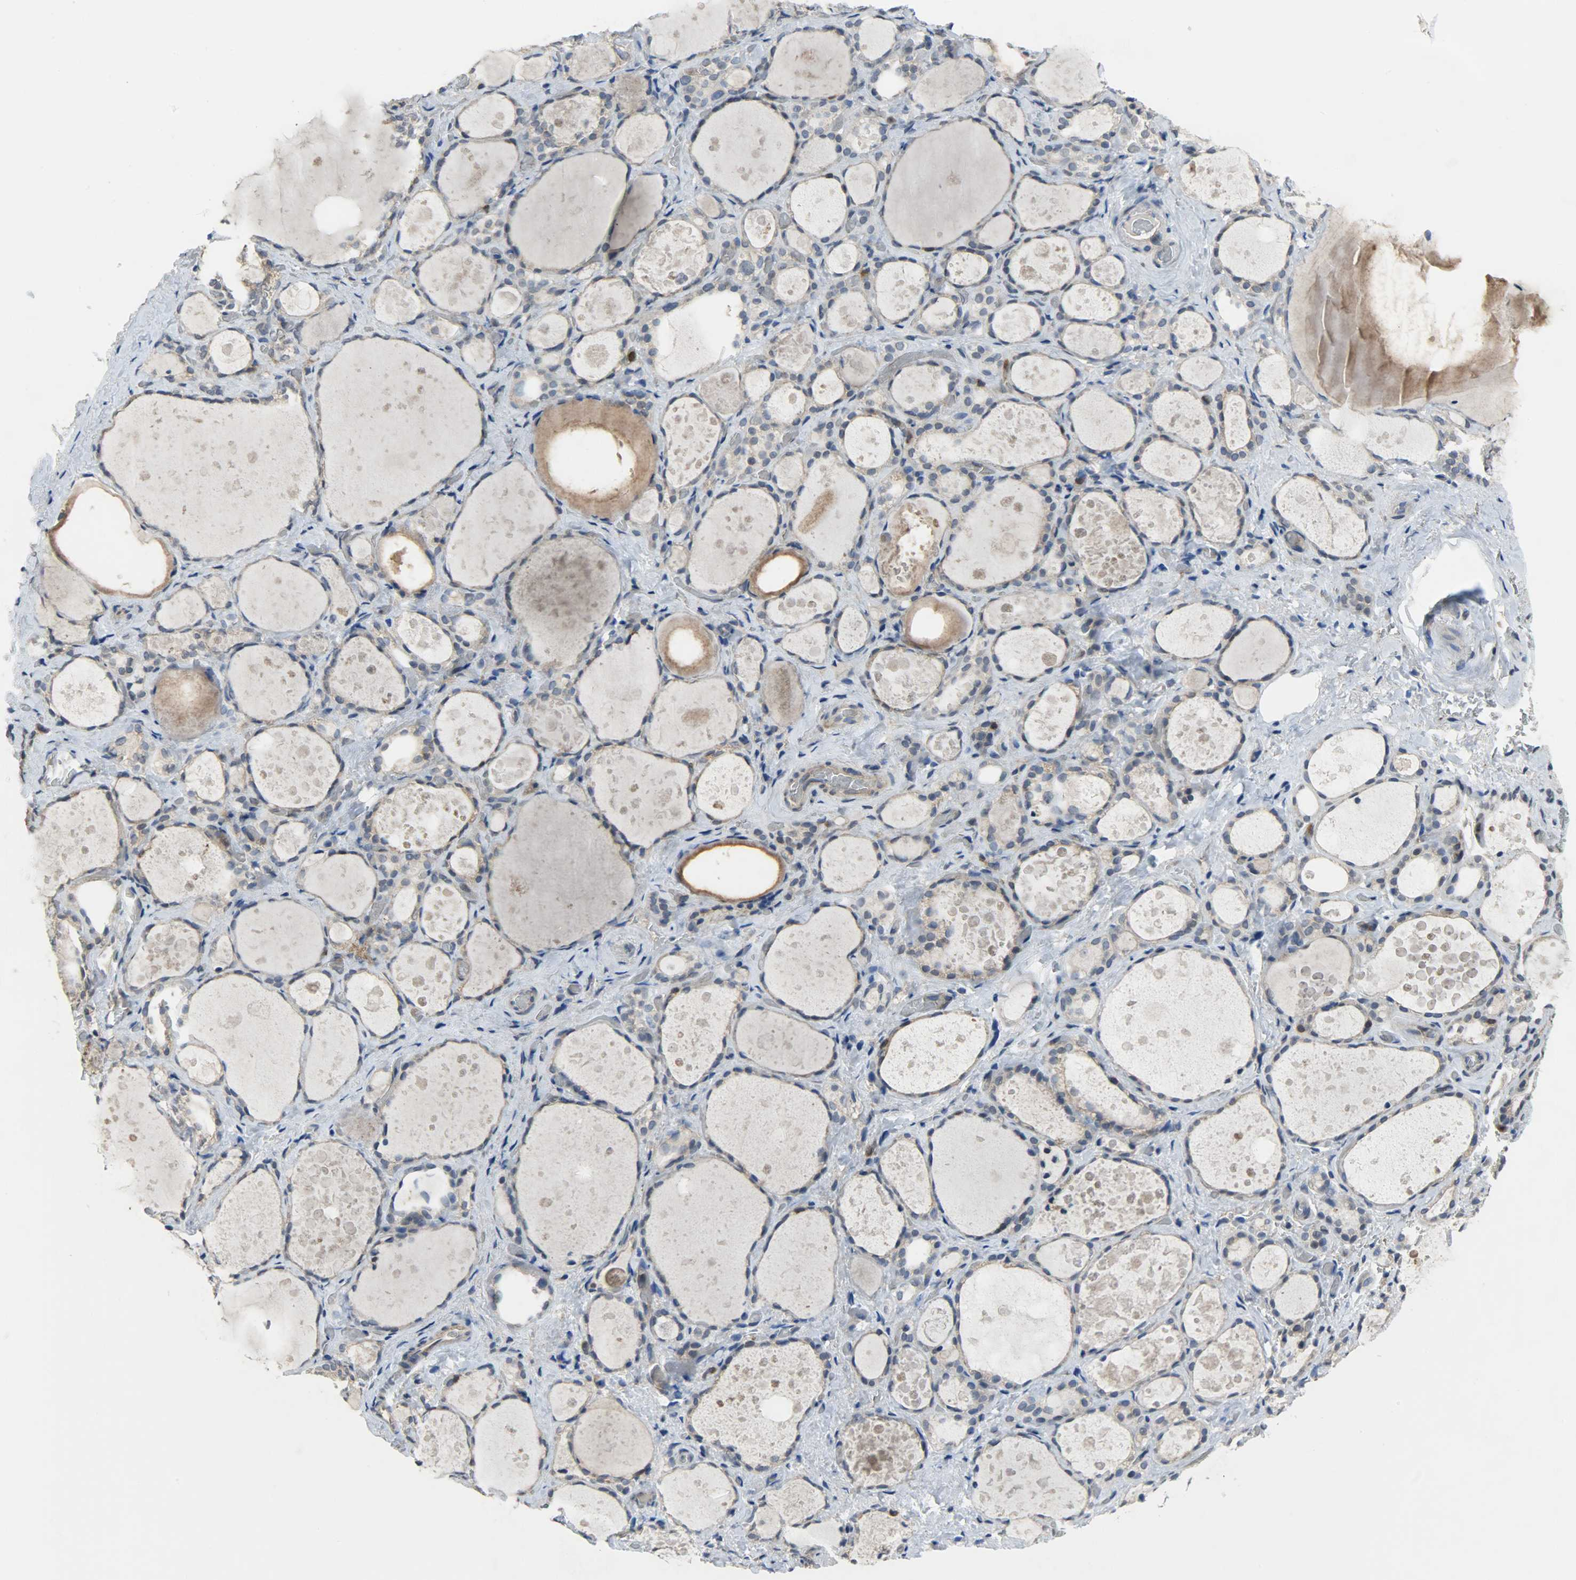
{"staining": {"intensity": "moderate", "quantity": "25%-75%", "location": "cytoplasmic/membranous"}, "tissue": "thyroid gland", "cell_type": "Glandular cells", "image_type": "normal", "snomed": [{"axis": "morphology", "description": "Normal tissue, NOS"}, {"axis": "topography", "description": "Thyroid gland"}], "caption": "This is a photomicrograph of immunohistochemistry (IHC) staining of normal thyroid gland, which shows moderate positivity in the cytoplasmic/membranous of glandular cells.", "gene": "TRIM21", "patient": {"sex": "female", "age": 75}}